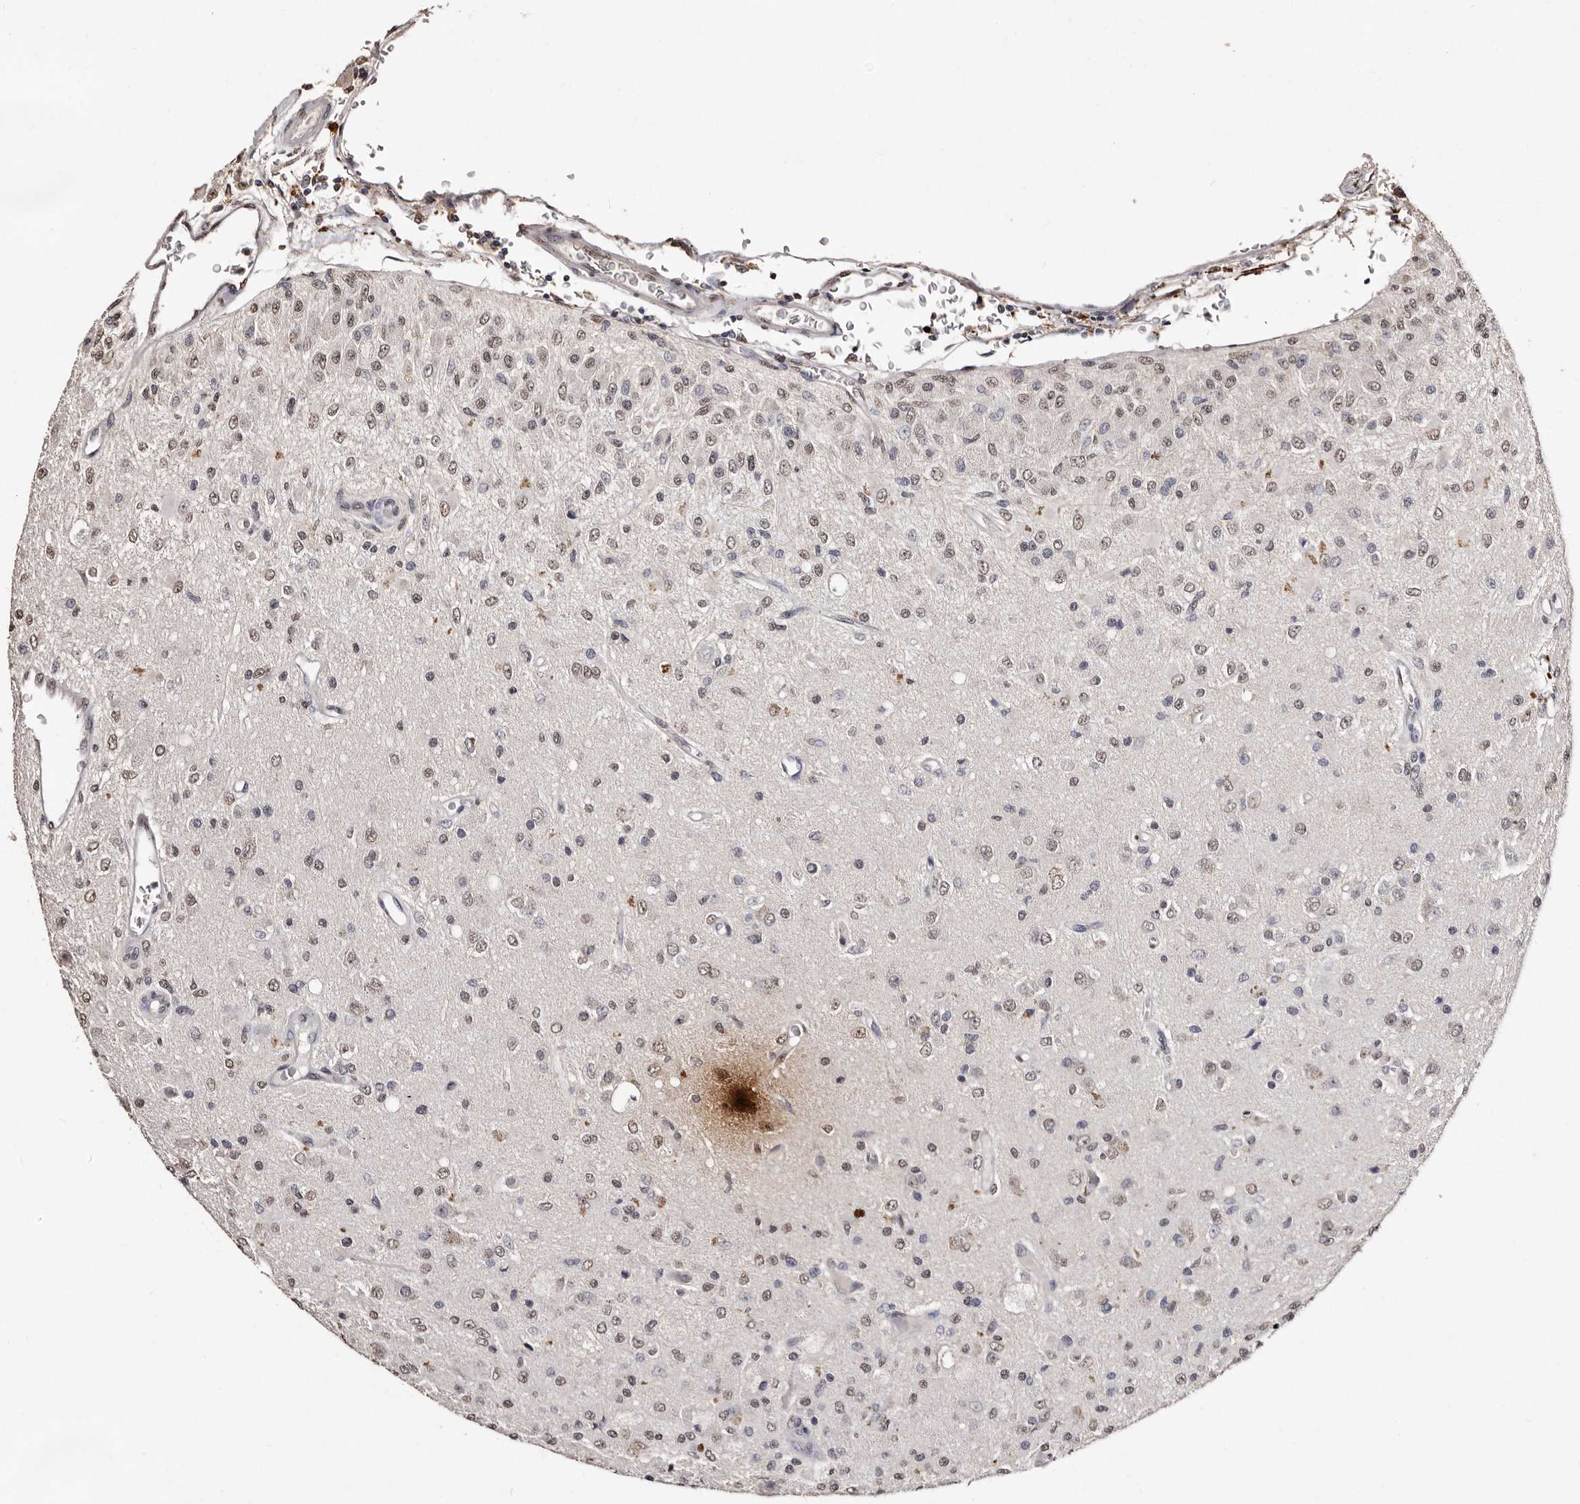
{"staining": {"intensity": "weak", "quantity": "25%-75%", "location": "nuclear"}, "tissue": "glioma", "cell_type": "Tumor cells", "image_type": "cancer", "snomed": [{"axis": "morphology", "description": "Normal tissue, NOS"}, {"axis": "morphology", "description": "Glioma, malignant, High grade"}, {"axis": "topography", "description": "Cerebral cortex"}], "caption": "Tumor cells reveal weak nuclear expression in about 25%-75% of cells in glioma. (IHC, brightfield microscopy, high magnification).", "gene": "ERBB4", "patient": {"sex": "male", "age": 77}}